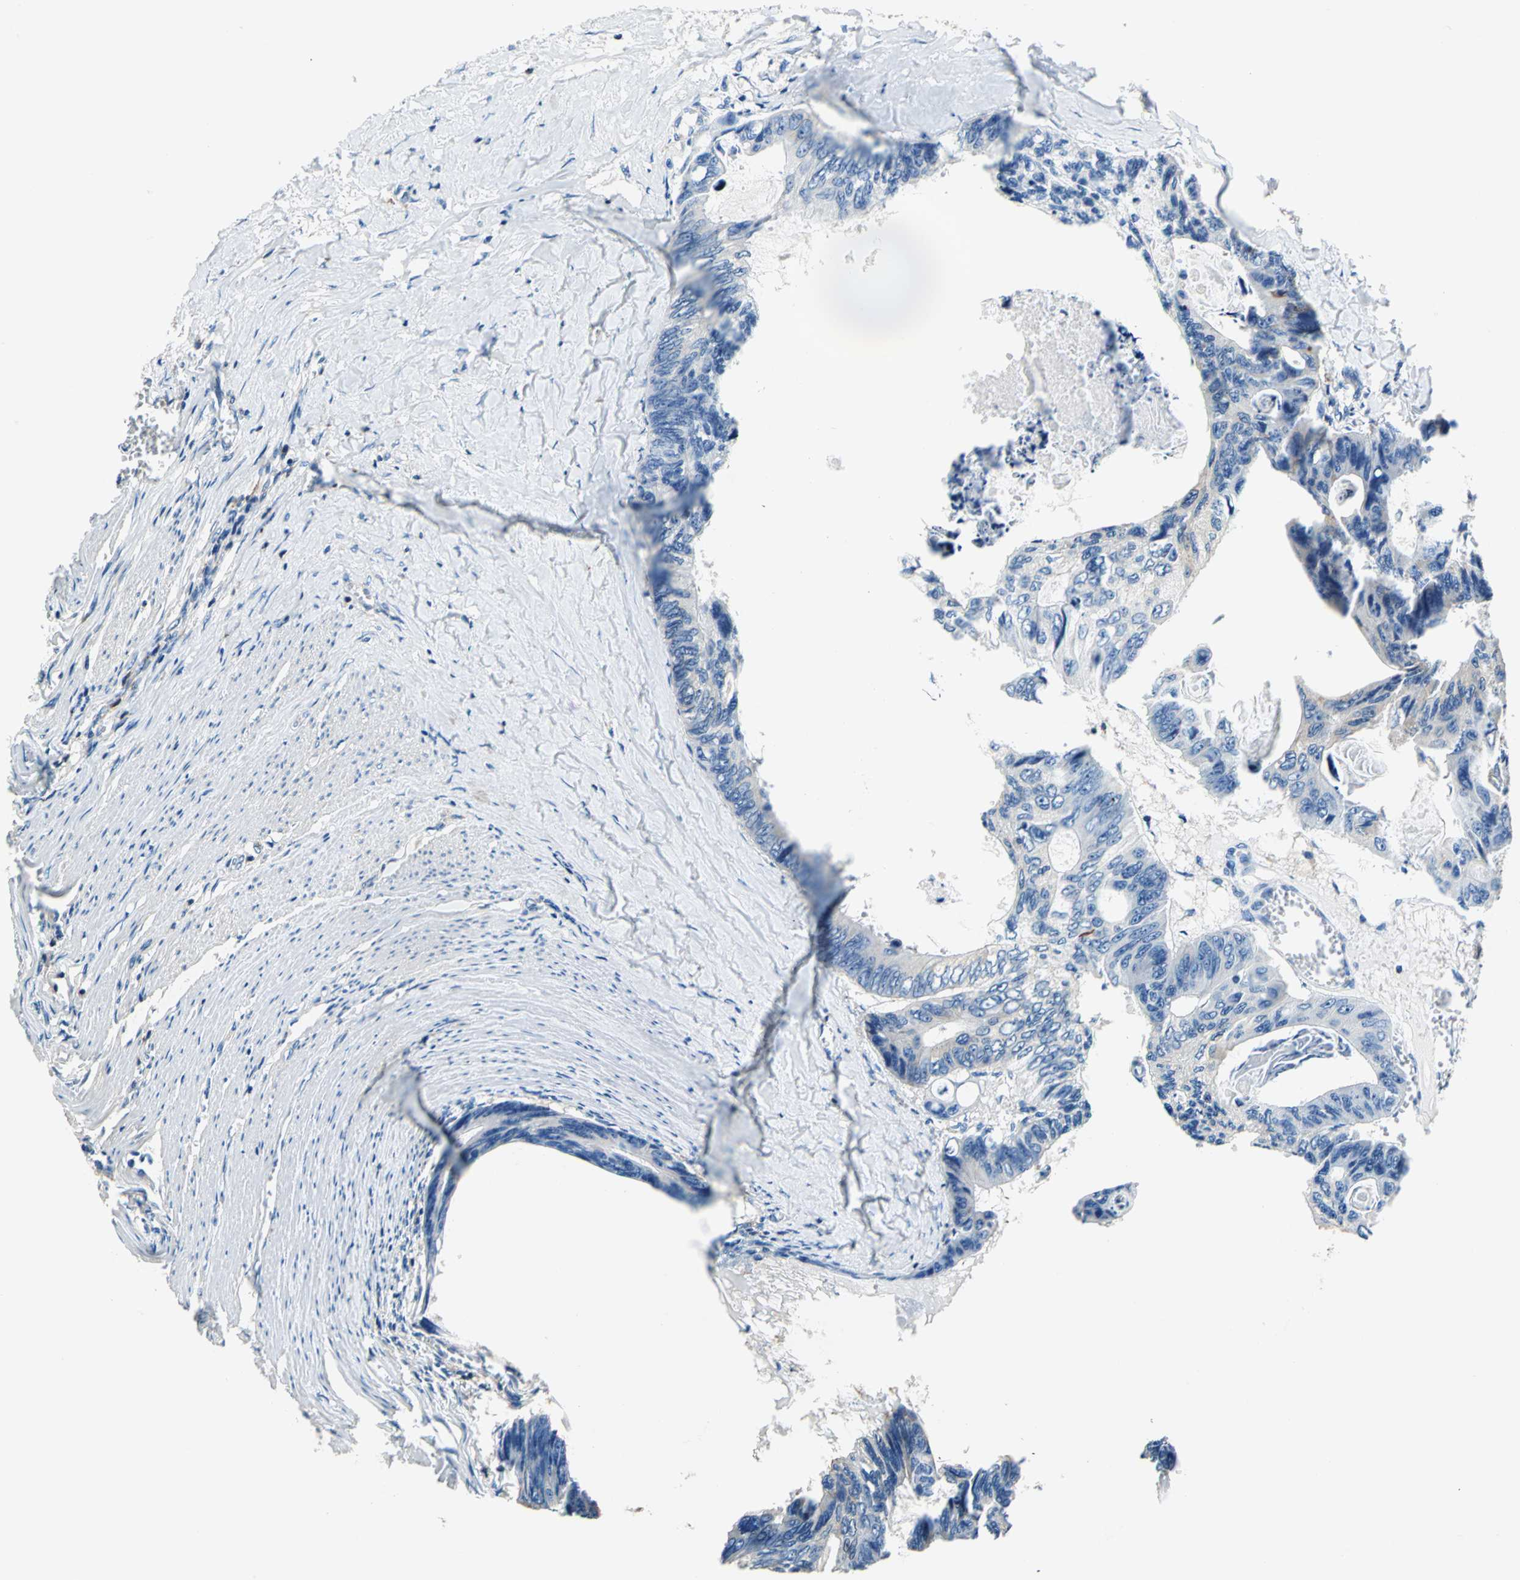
{"staining": {"intensity": "negative", "quantity": "none", "location": "none"}, "tissue": "colorectal cancer", "cell_type": "Tumor cells", "image_type": "cancer", "snomed": [{"axis": "morphology", "description": "Adenocarcinoma, NOS"}, {"axis": "topography", "description": "Colon"}], "caption": "The histopathology image reveals no staining of tumor cells in adenocarcinoma (colorectal). (DAB immunohistochemistry (IHC) visualized using brightfield microscopy, high magnification).", "gene": "SEPTIN6", "patient": {"sex": "female", "age": 55}}